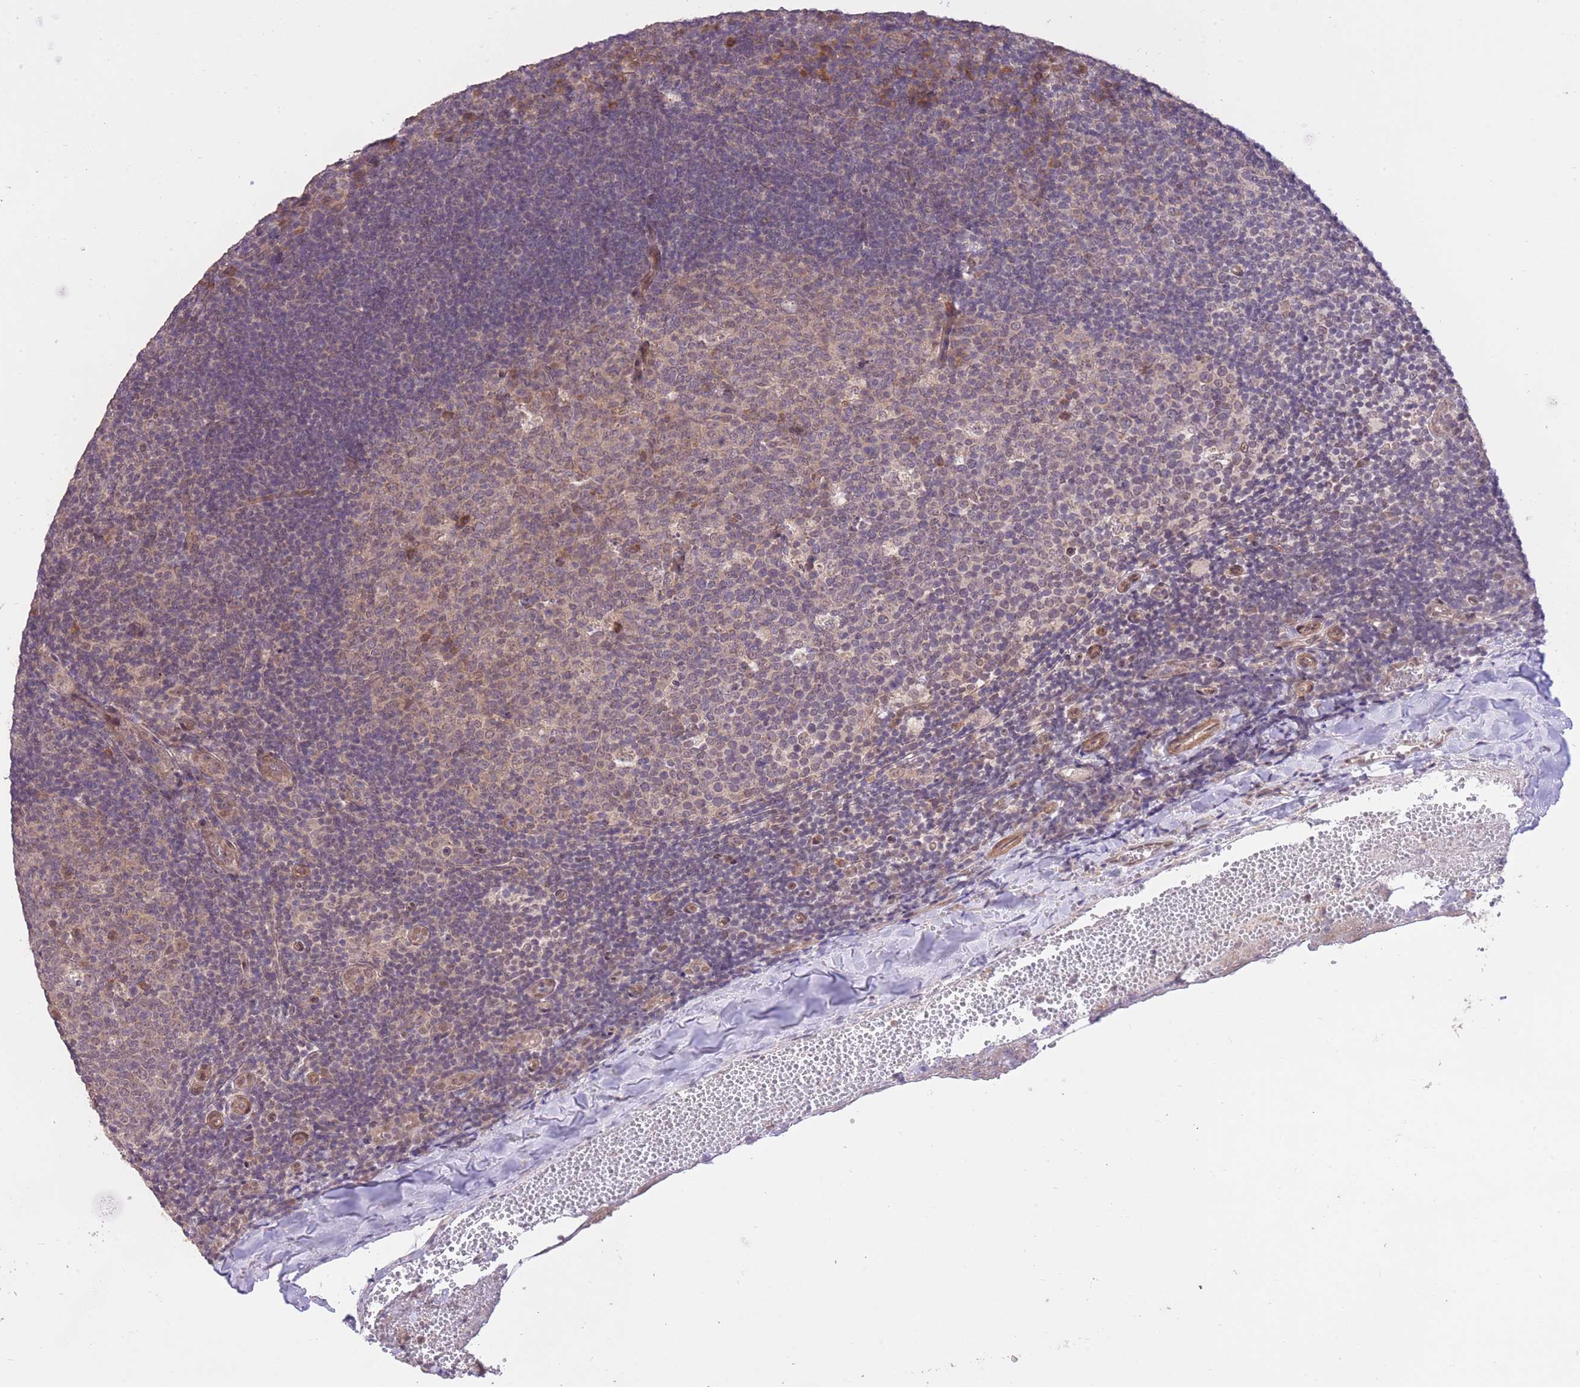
{"staining": {"intensity": "strong", "quantity": "<25%", "location": "nuclear"}, "tissue": "tonsil", "cell_type": "Germinal center cells", "image_type": "normal", "snomed": [{"axis": "morphology", "description": "Normal tissue, NOS"}, {"axis": "topography", "description": "Tonsil"}], "caption": "The photomicrograph demonstrates immunohistochemical staining of benign tonsil. There is strong nuclear staining is seen in approximately <25% of germinal center cells. (Brightfield microscopy of DAB IHC at high magnification).", "gene": "ELOA2", "patient": {"sex": "male", "age": 17}}